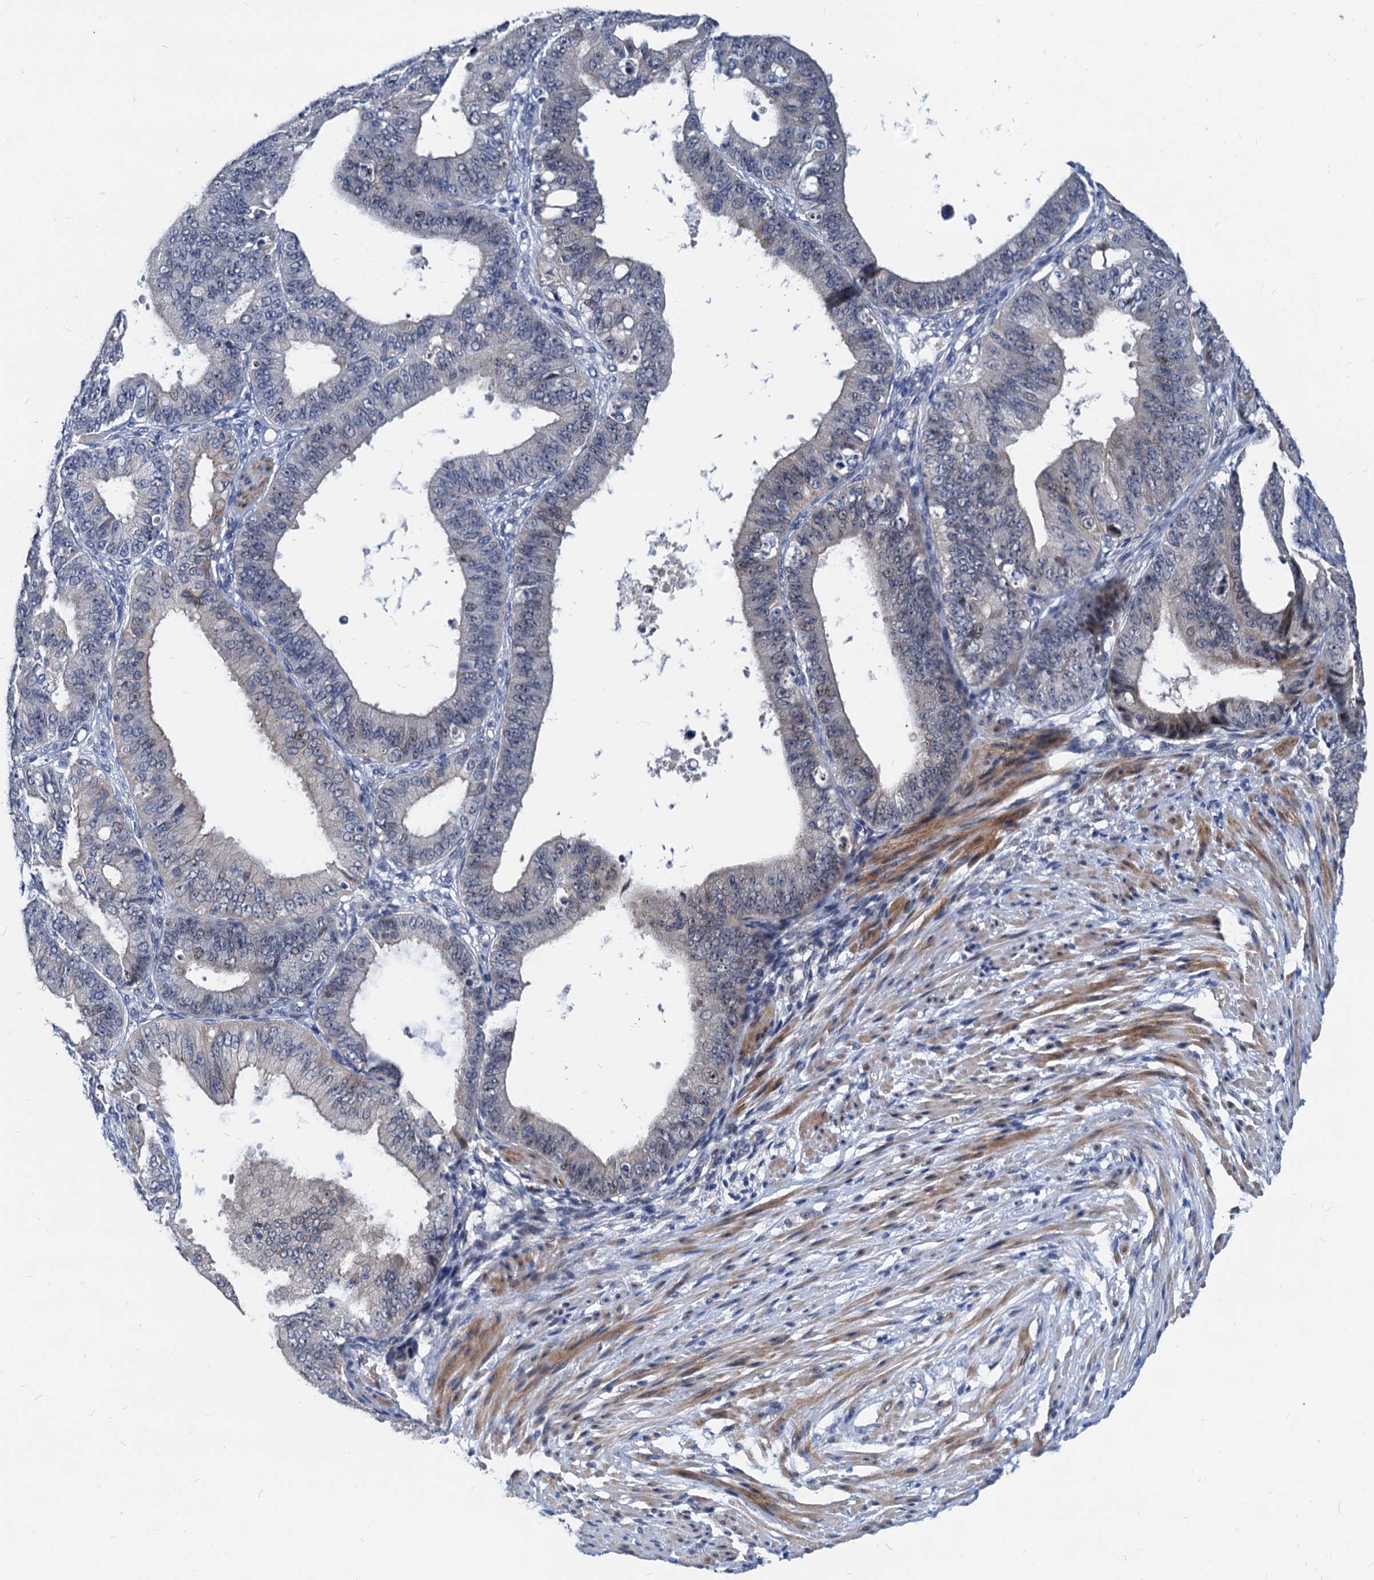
{"staining": {"intensity": "negative", "quantity": "none", "location": "none"}, "tissue": "ovarian cancer", "cell_type": "Tumor cells", "image_type": "cancer", "snomed": [{"axis": "morphology", "description": "Carcinoma, endometroid"}, {"axis": "topography", "description": "Appendix"}, {"axis": "topography", "description": "Ovary"}], "caption": "Immunohistochemical staining of ovarian cancer (endometroid carcinoma) displays no significant positivity in tumor cells.", "gene": "HSF2", "patient": {"sex": "female", "age": 42}}